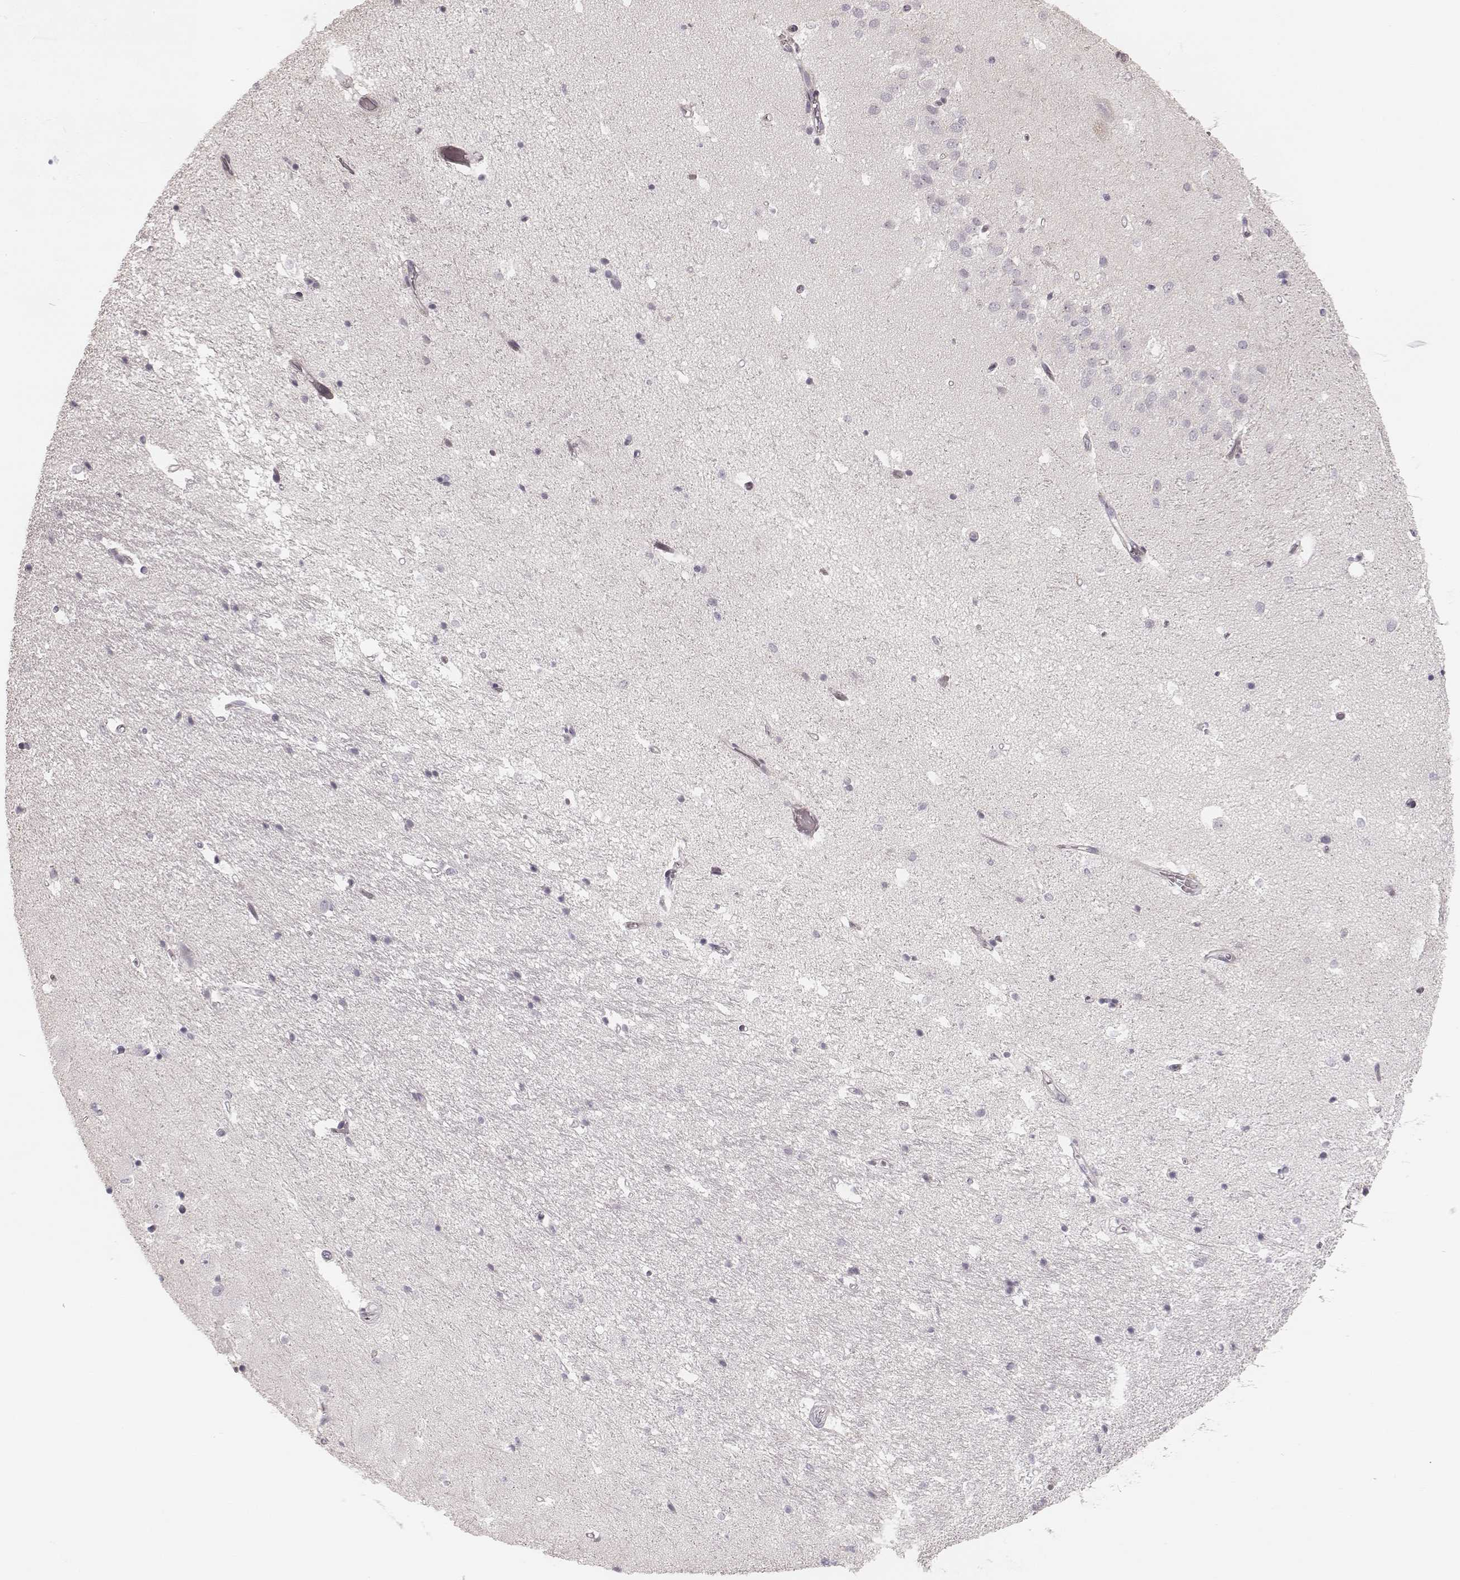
{"staining": {"intensity": "negative", "quantity": "none", "location": "none"}, "tissue": "hippocampus", "cell_type": "Glial cells", "image_type": "normal", "snomed": [{"axis": "morphology", "description": "Normal tissue, NOS"}, {"axis": "topography", "description": "Hippocampus"}], "caption": "The histopathology image reveals no significant expression in glial cells of hippocampus.", "gene": "SPATA24", "patient": {"sex": "male", "age": 44}}